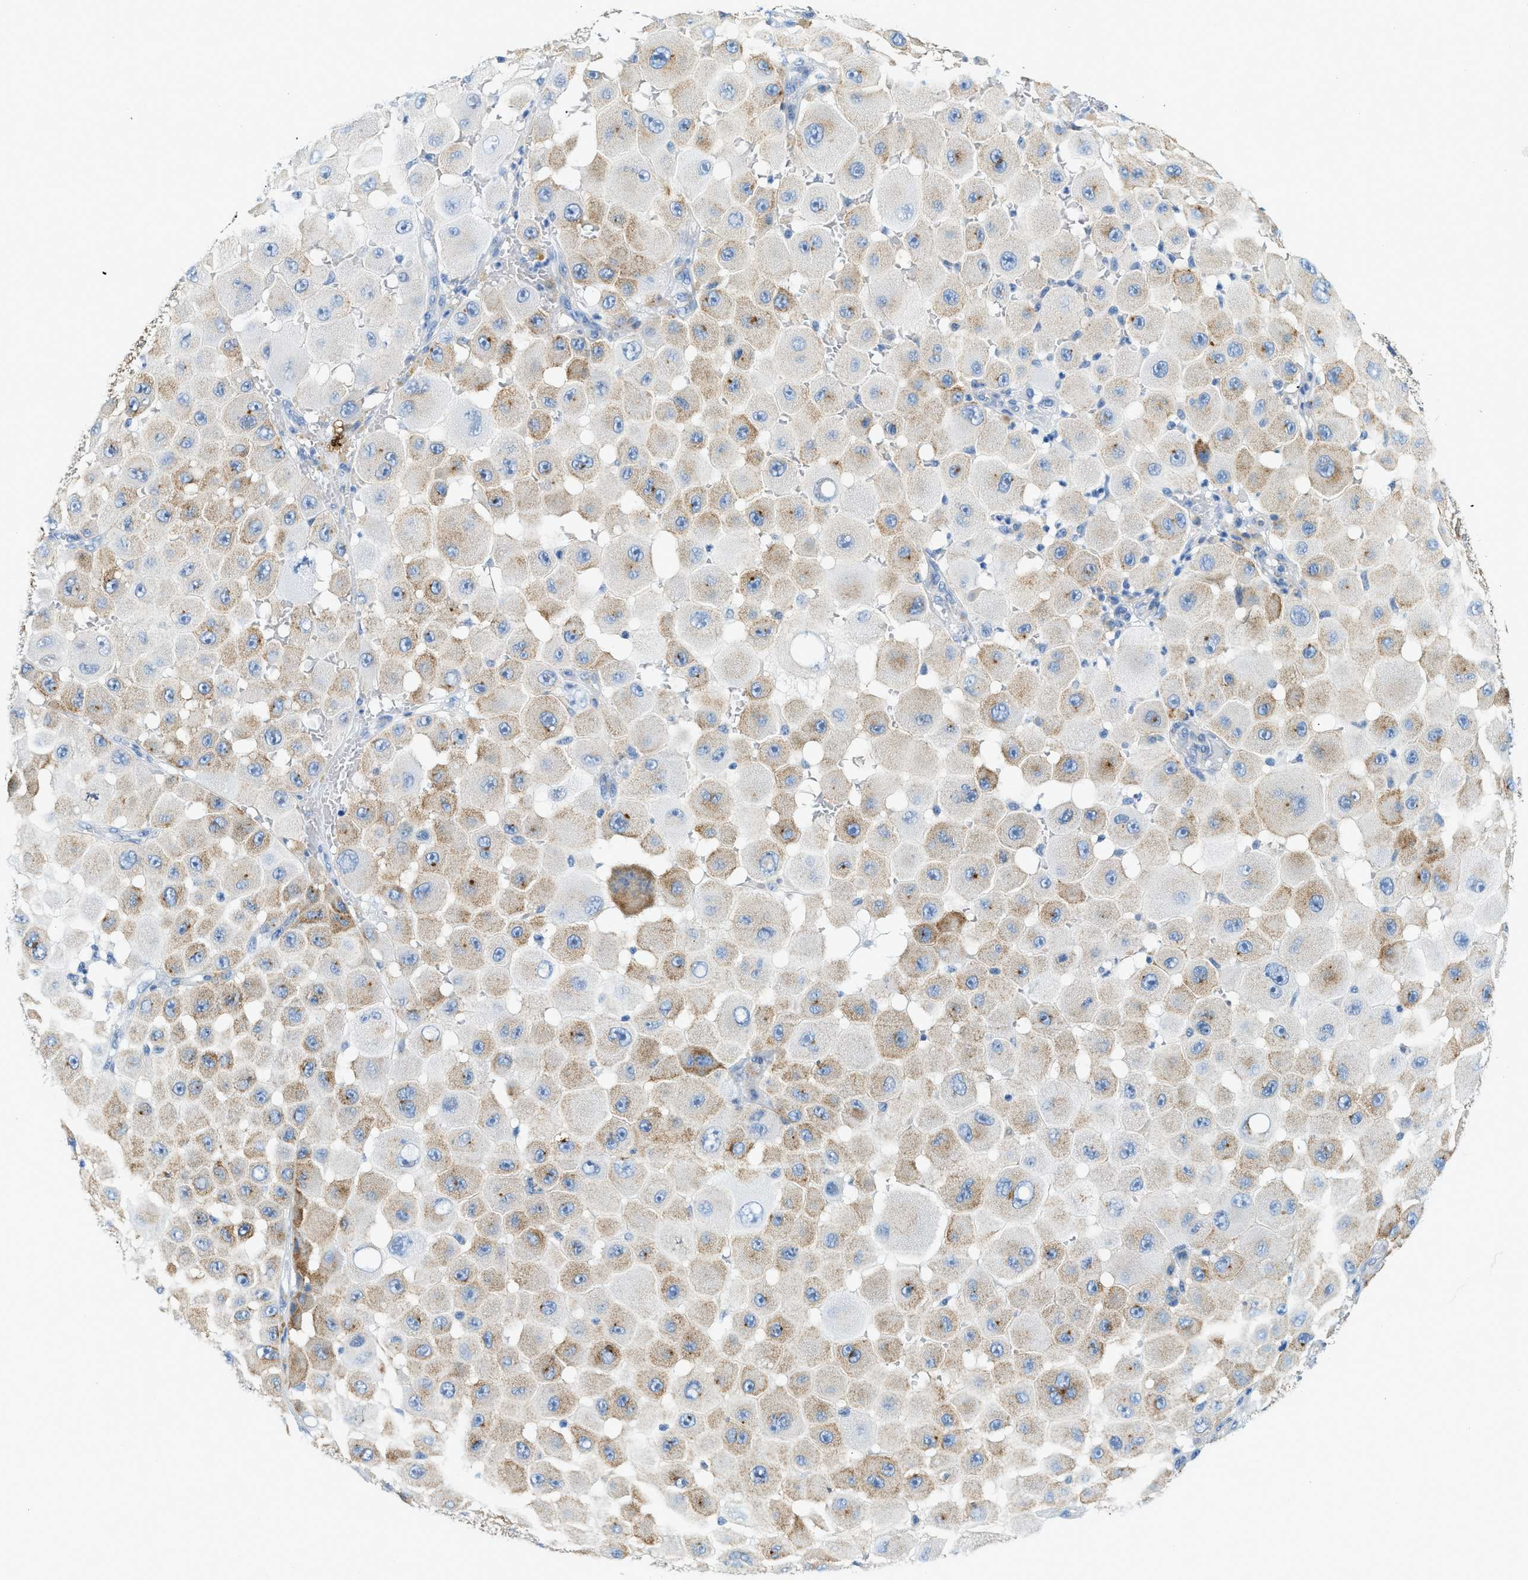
{"staining": {"intensity": "weak", "quantity": "<25%", "location": "cytoplasmic/membranous"}, "tissue": "melanoma", "cell_type": "Tumor cells", "image_type": "cancer", "snomed": [{"axis": "morphology", "description": "Malignant melanoma, NOS"}, {"axis": "topography", "description": "Skin"}], "caption": "Tumor cells are negative for protein expression in human malignant melanoma.", "gene": "TPSAB1", "patient": {"sex": "female", "age": 81}}